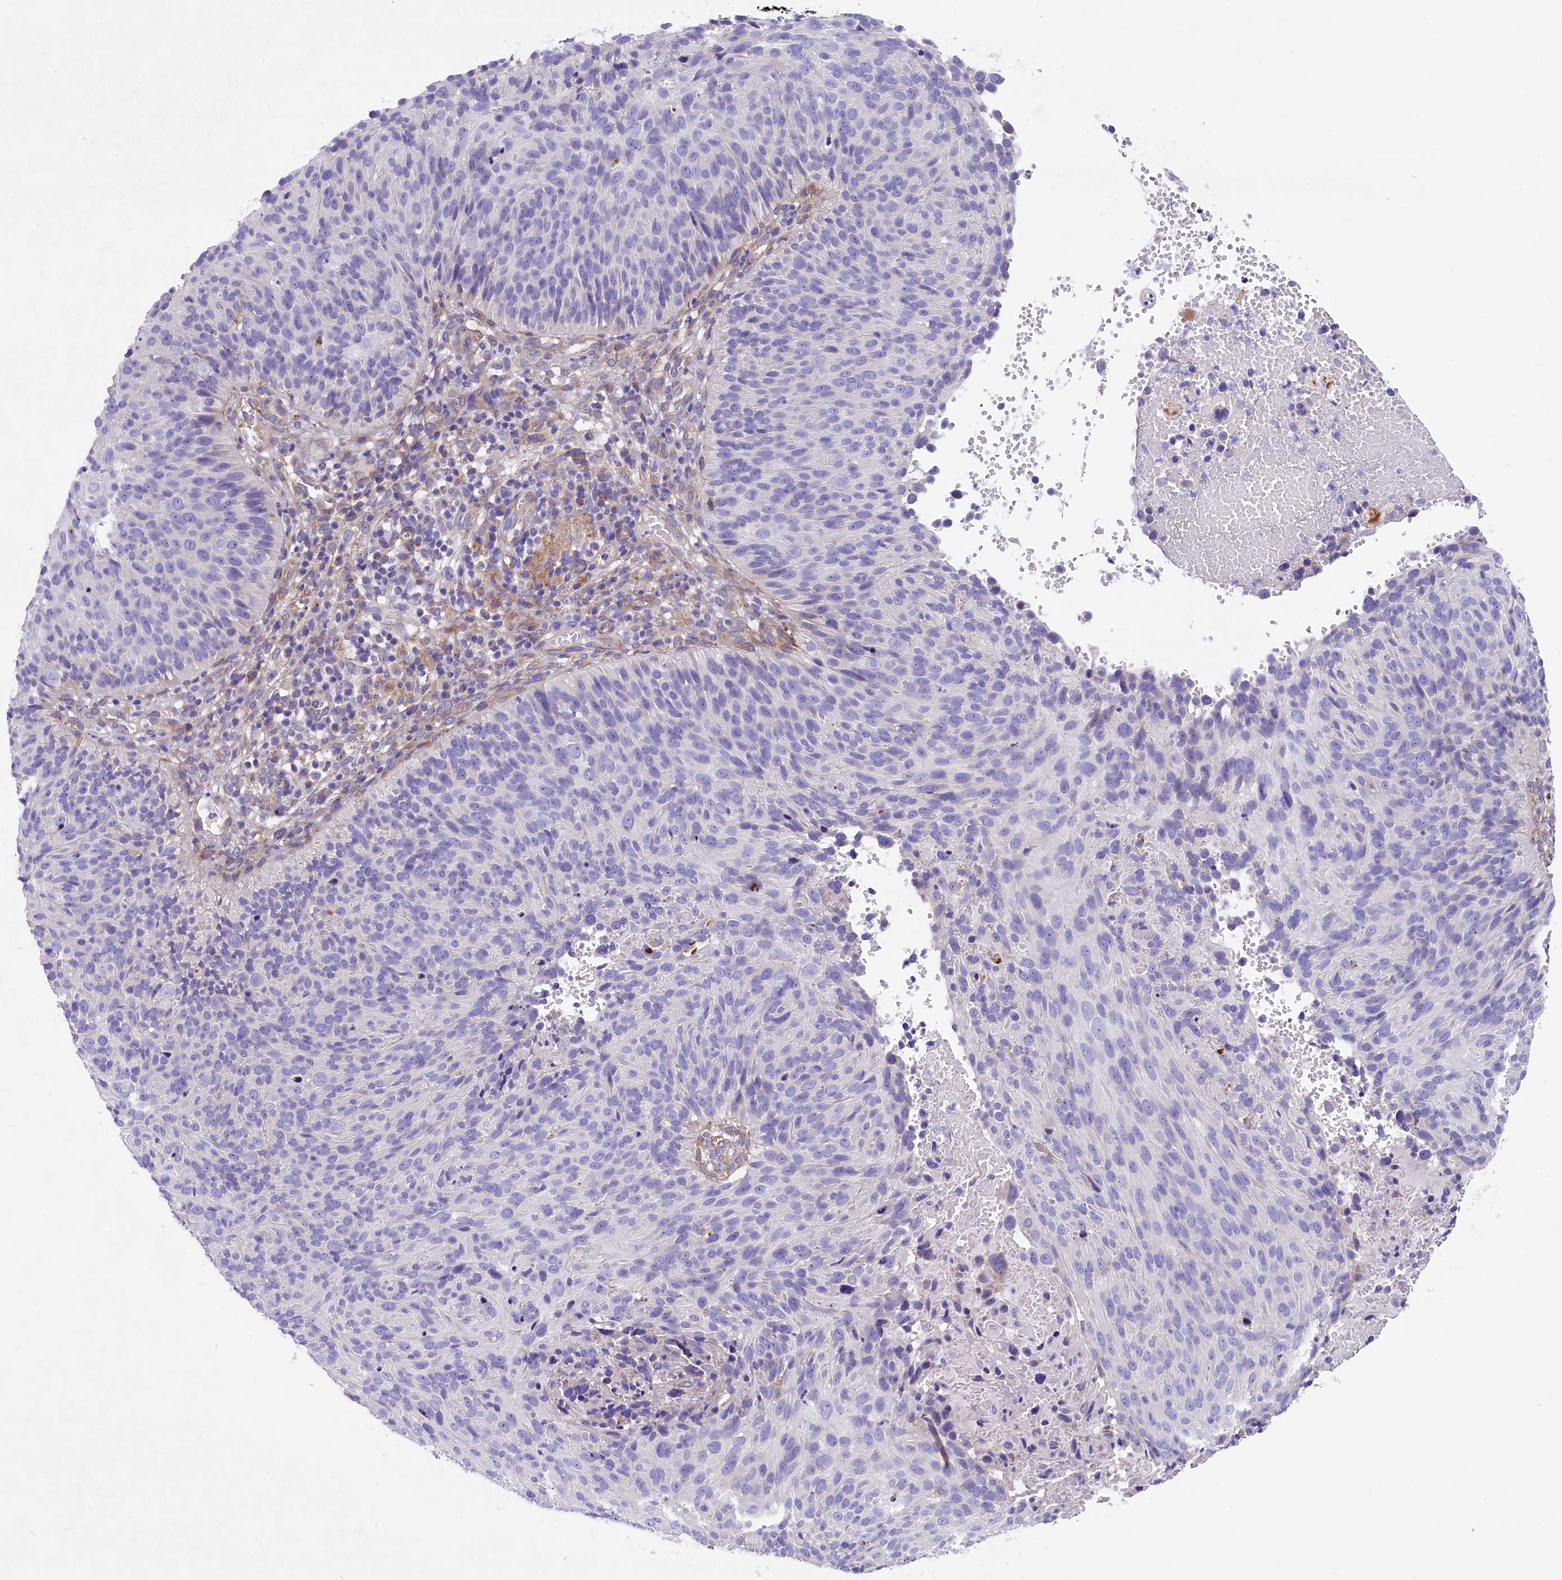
{"staining": {"intensity": "negative", "quantity": "none", "location": "none"}, "tissue": "cervical cancer", "cell_type": "Tumor cells", "image_type": "cancer", "snomed": [{"axis": "morphology", "description": "Squamous cell carcinoma, NOS"}, {"axis": "topography", "description": "Cervix"}], "caption": "A histopathology image of human squamous cell carcinoma (cervical) is negative for staining in tumor cells.", "gene": "GPR108", "patient": {"sex": "female", "age": 74}}